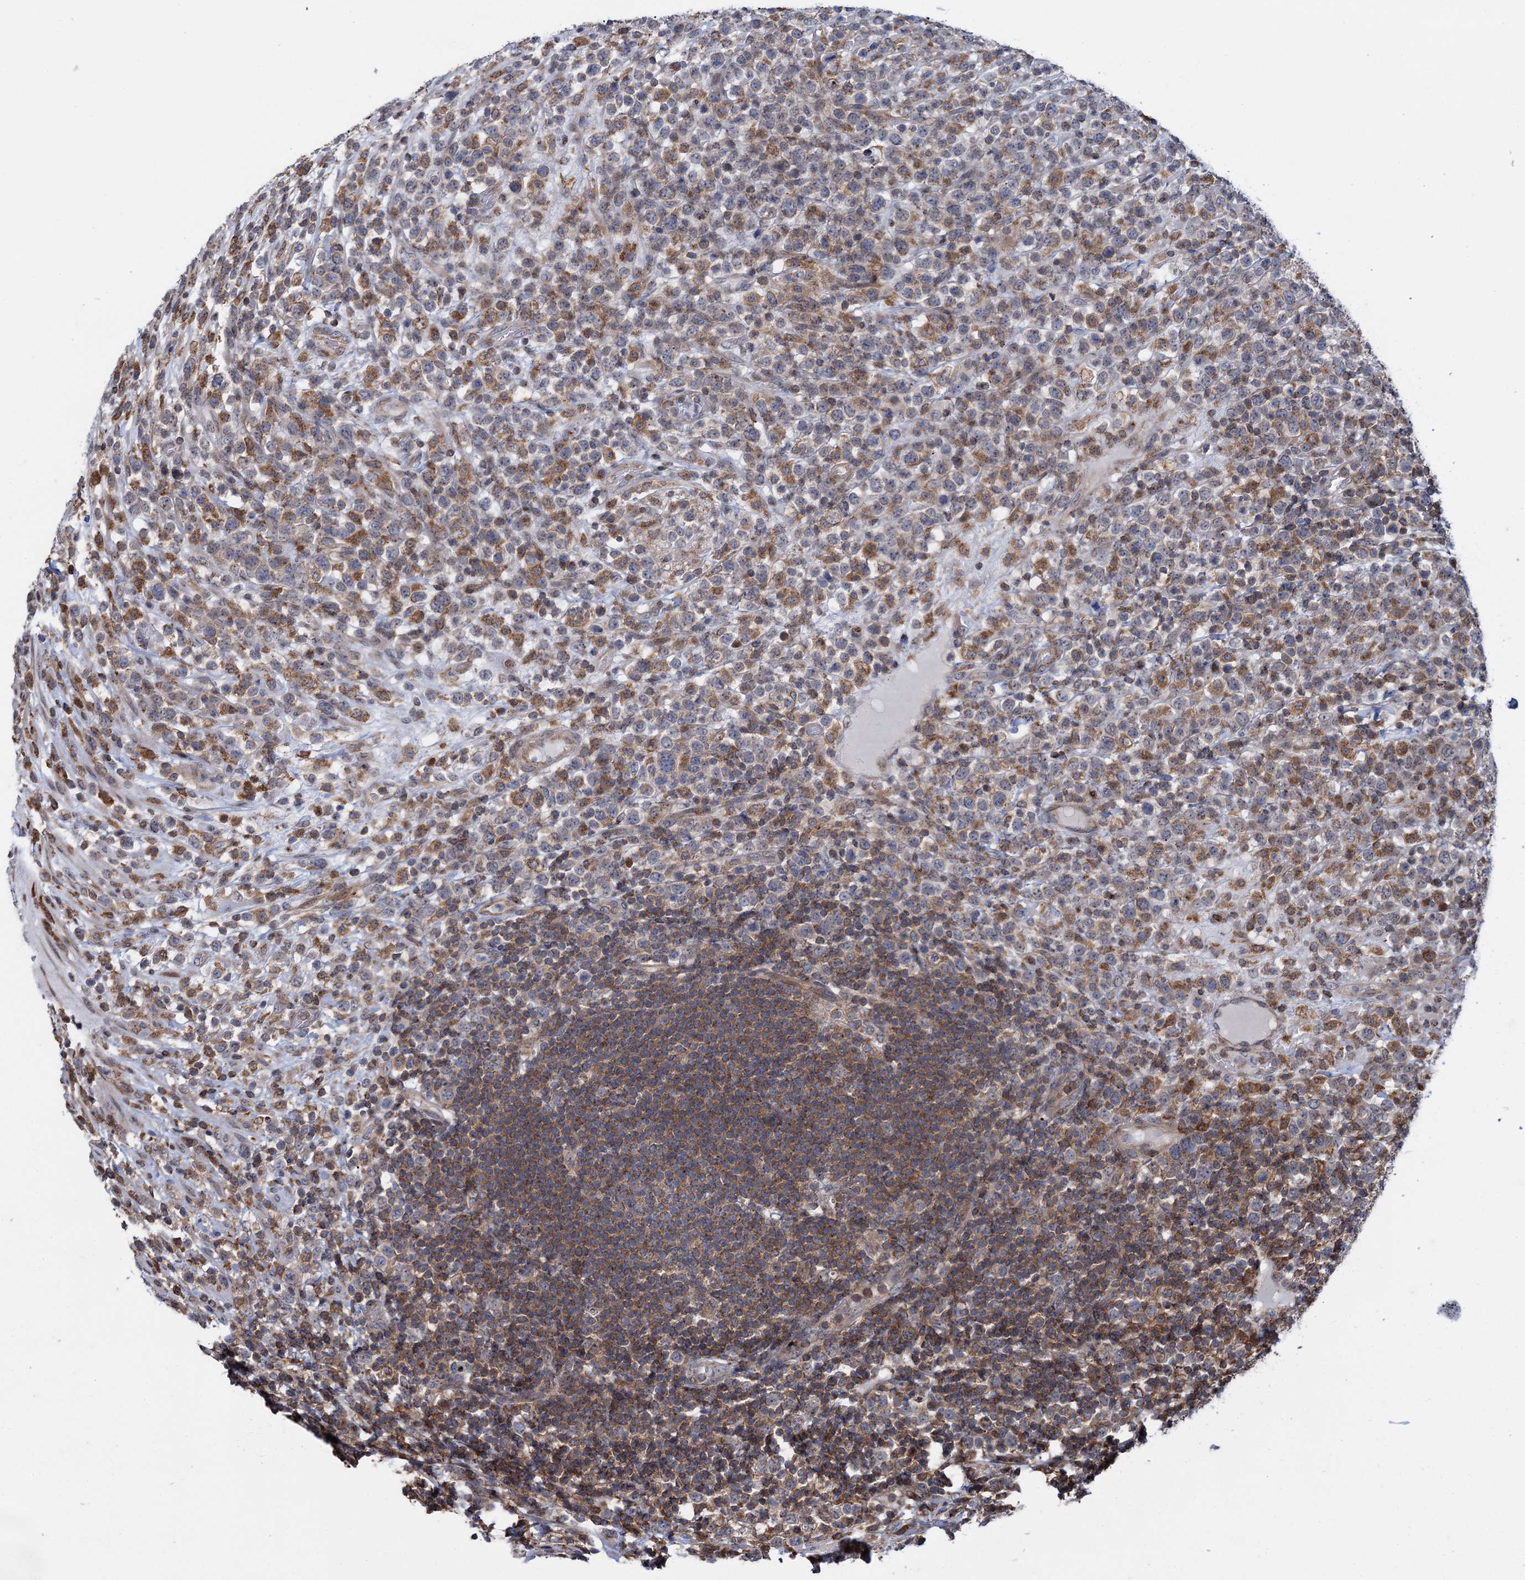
{"staining": {"intensity": "moderate", "quantity": "25%-75%", "location": "cytoplasmic/membranous"}, "tissue": "lymphoma", "cell_type": "Tumor cells", "image_type": "cancer", "snomed": [{"axis": "morphology", "description": "Malignant lymphoma, non-Hodgkin's type, High grade"}, {"axis": "topography", "description": "Colon"}], "caption": "Malignant lymphoma, non-Hodgkin's type (high-grade) stained with DAB immunohistochemistry demonstrates medium levels of moderate cytoplasmic/membranous expression in about 25%-75% of tumor cells.", "gene": "CCDC102A", "patient": {"sex": "female", "age": 53}}